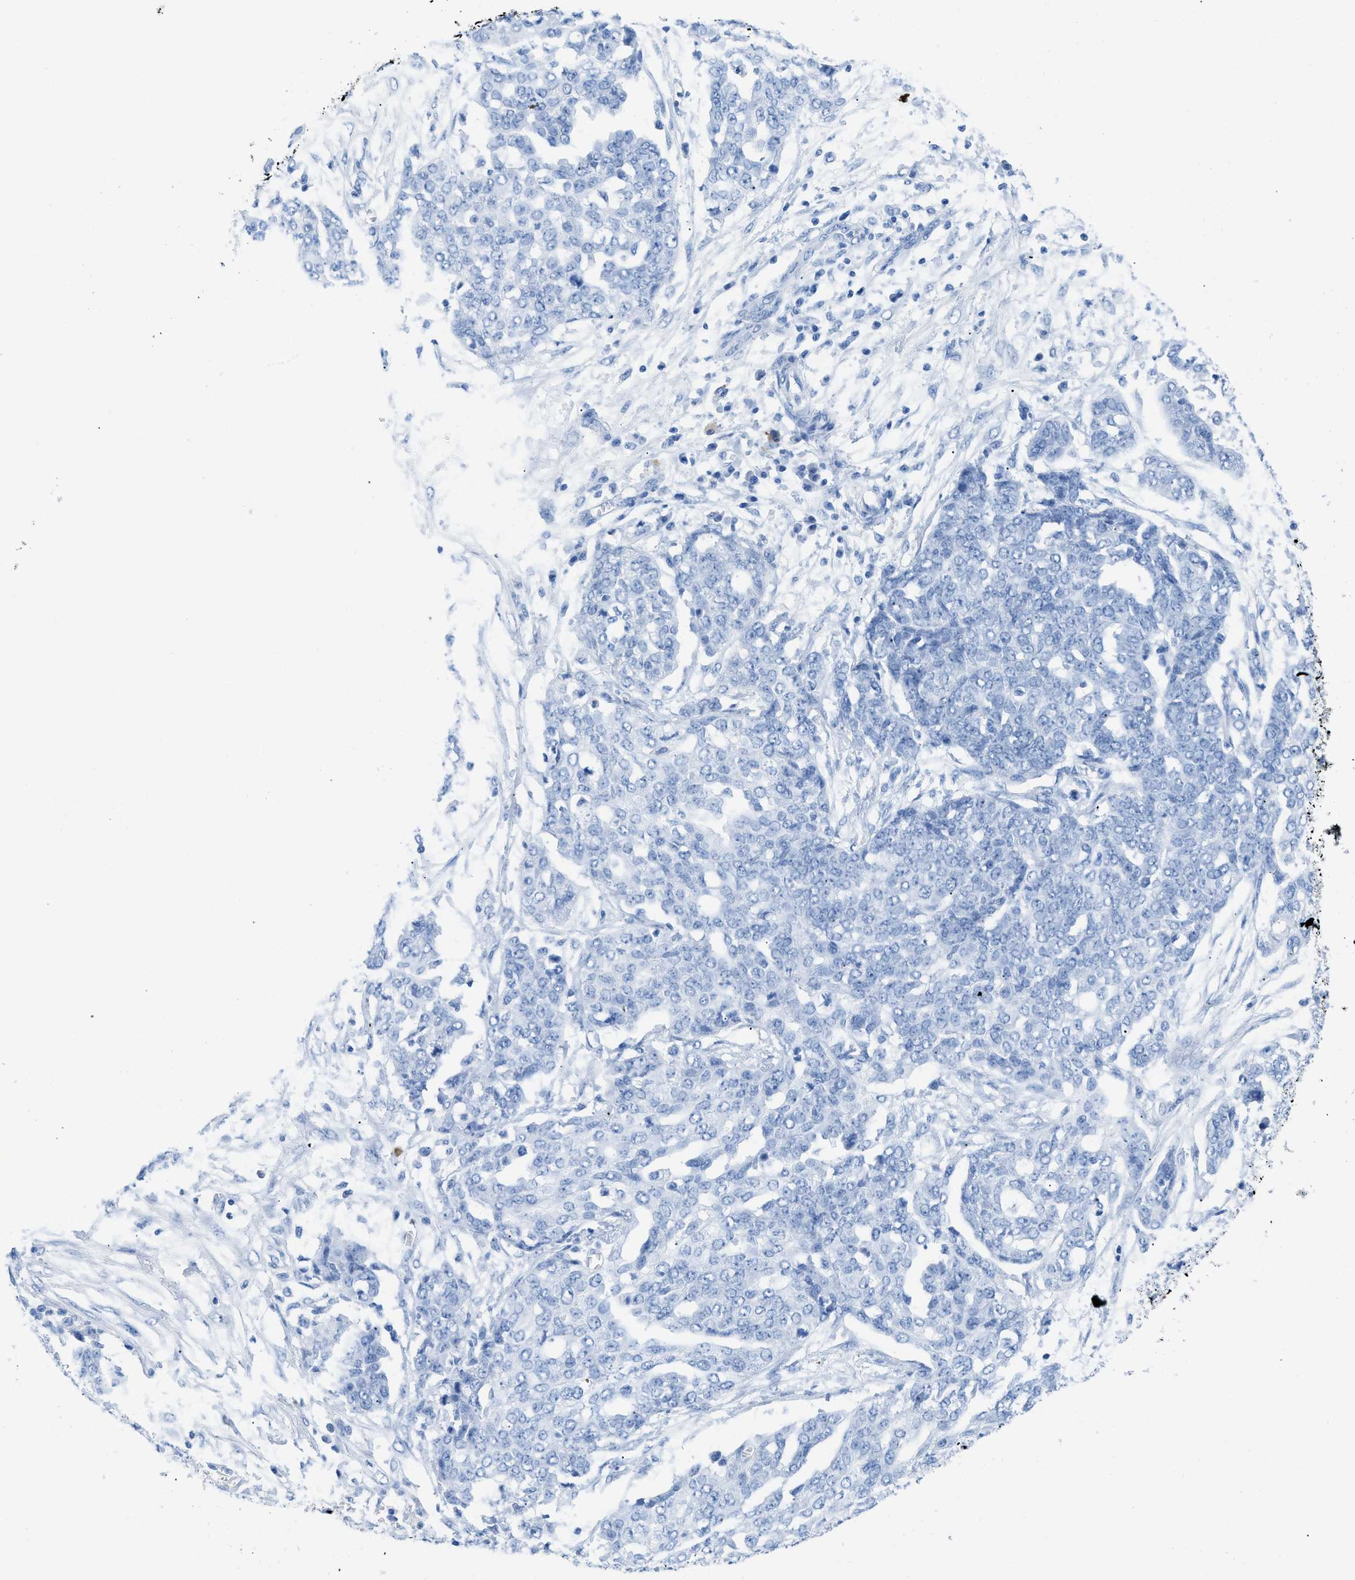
{"staining": {"intensity": "negative", "quantity": "none", "location": "none"}, "tissue": "ovarian cancer", "cell_type": "Tumor cells", "image_type": "cancer", "snomed": [{"axis": "morphology", "description": "Cystadenocarcinoma, serous, NOS"}, {"axis": "topography", "description": "Soft tissue"}, {"axis": "topography", "description": "Ovary"}], "caption": "There is no significant expression in tumor cells of ovarian serous cystadenocarcinoma. (Brightfield microscopy of DAB immunohistochemistry (IHC) at high magnification).", "gene": "TCL1A", "patient": {"sex": "female", "age": 57}}